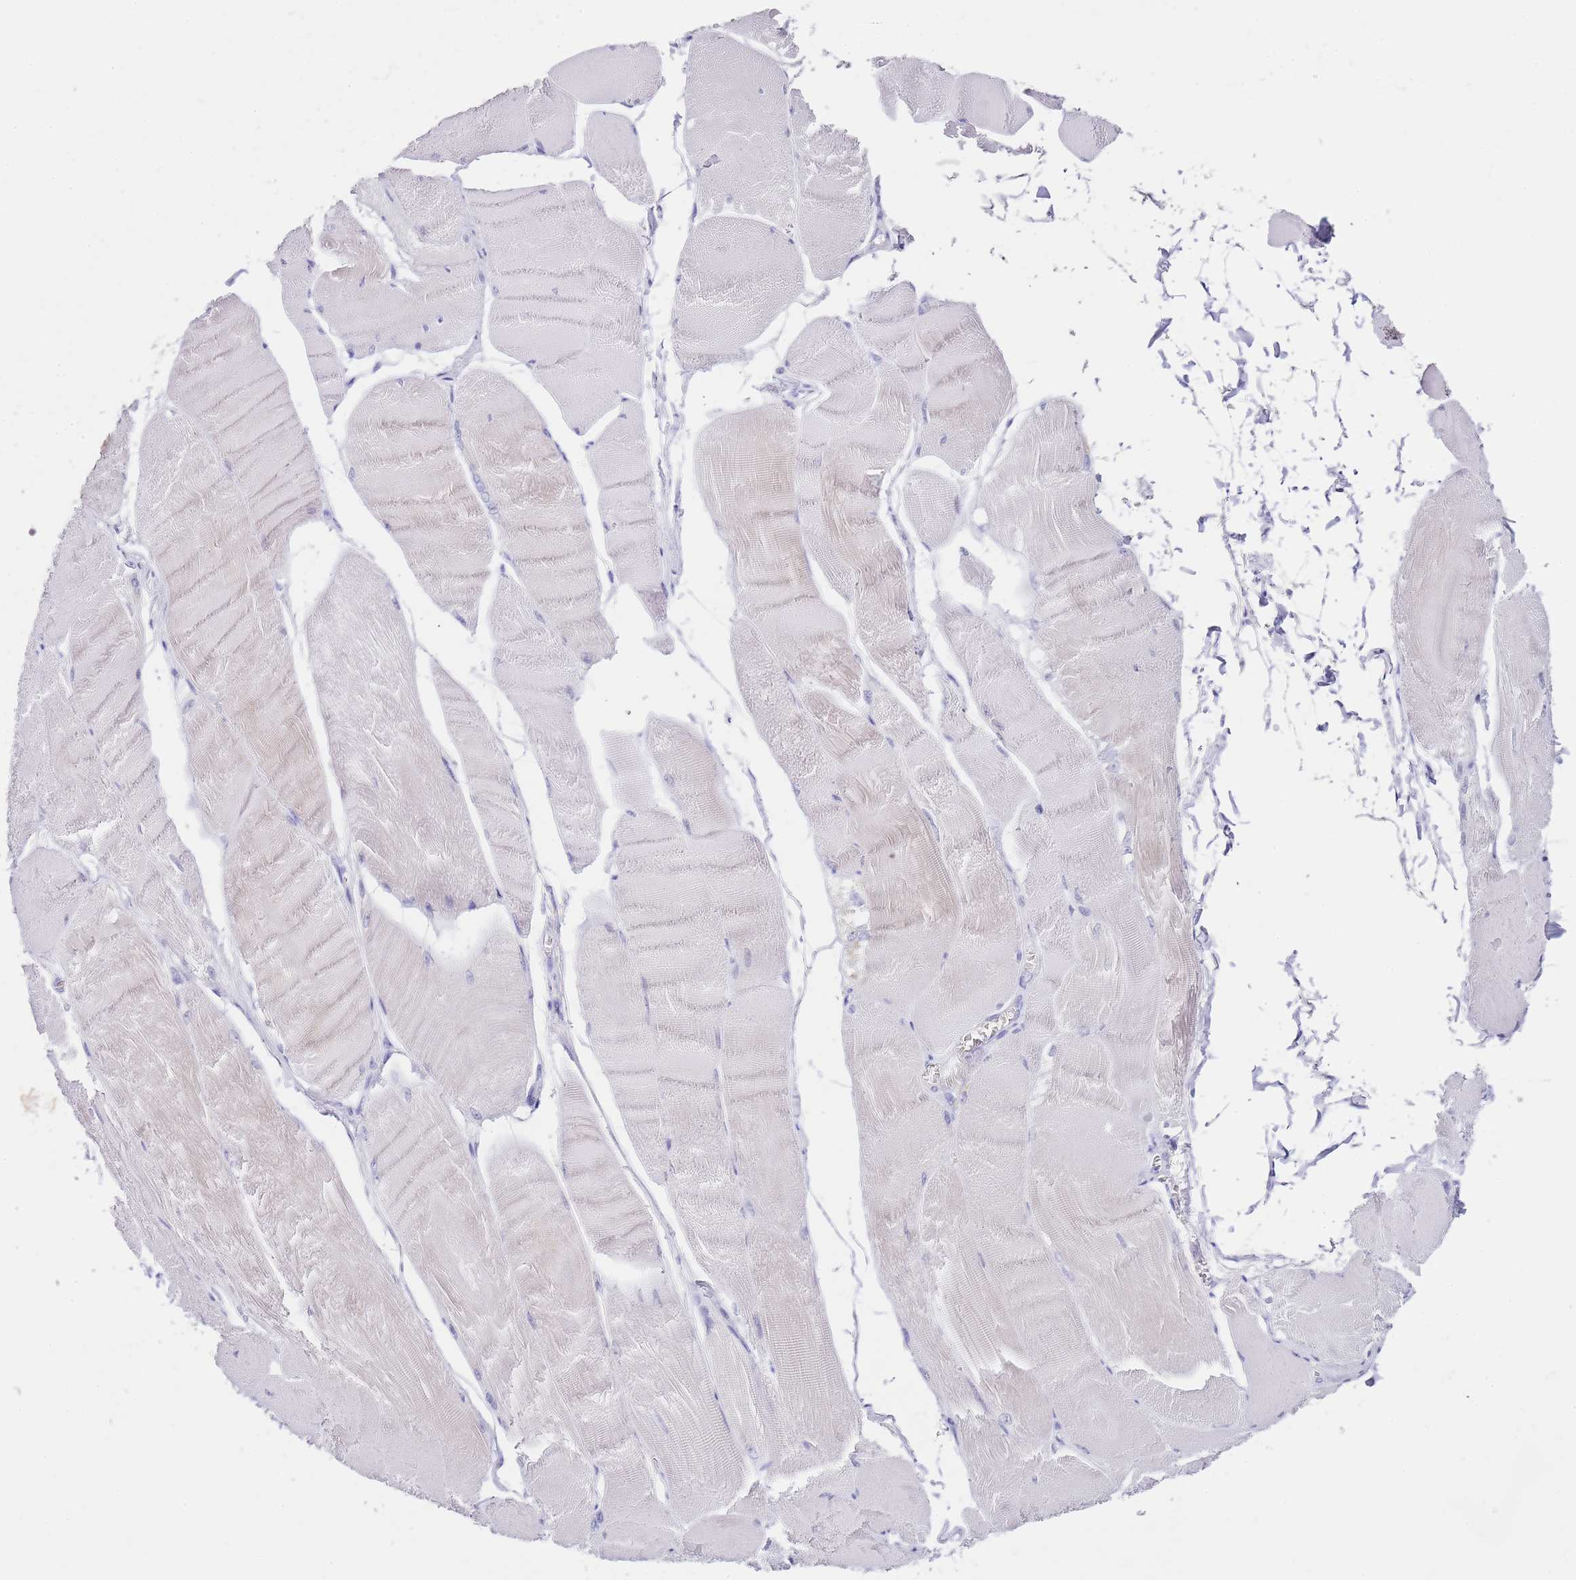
{"staining": {"intensity": "weak", "quantity": "<25%", "location": "cytoplasmic/membranous"}, "tissue": "skeletal muscle", "cell_type": "Myocytes", "image_type": "normal", "snomed": [{"axis": "morphology", "description": "Normal tissue, NOS"}, {"axis": "morphology", "description": "Basal cell carcinoma"}, {"axis": "topography", "description": "Skeletal muscle"}], "caption": "This is a histopathology image of immunohistochemistry (IHC) staining of unremarkable skeletal muscle, which shows no staining in myocytes. Nuclei are stained in blue.", "gene": "PTBP2", "patient": {"sex": "female", "age": 64}}